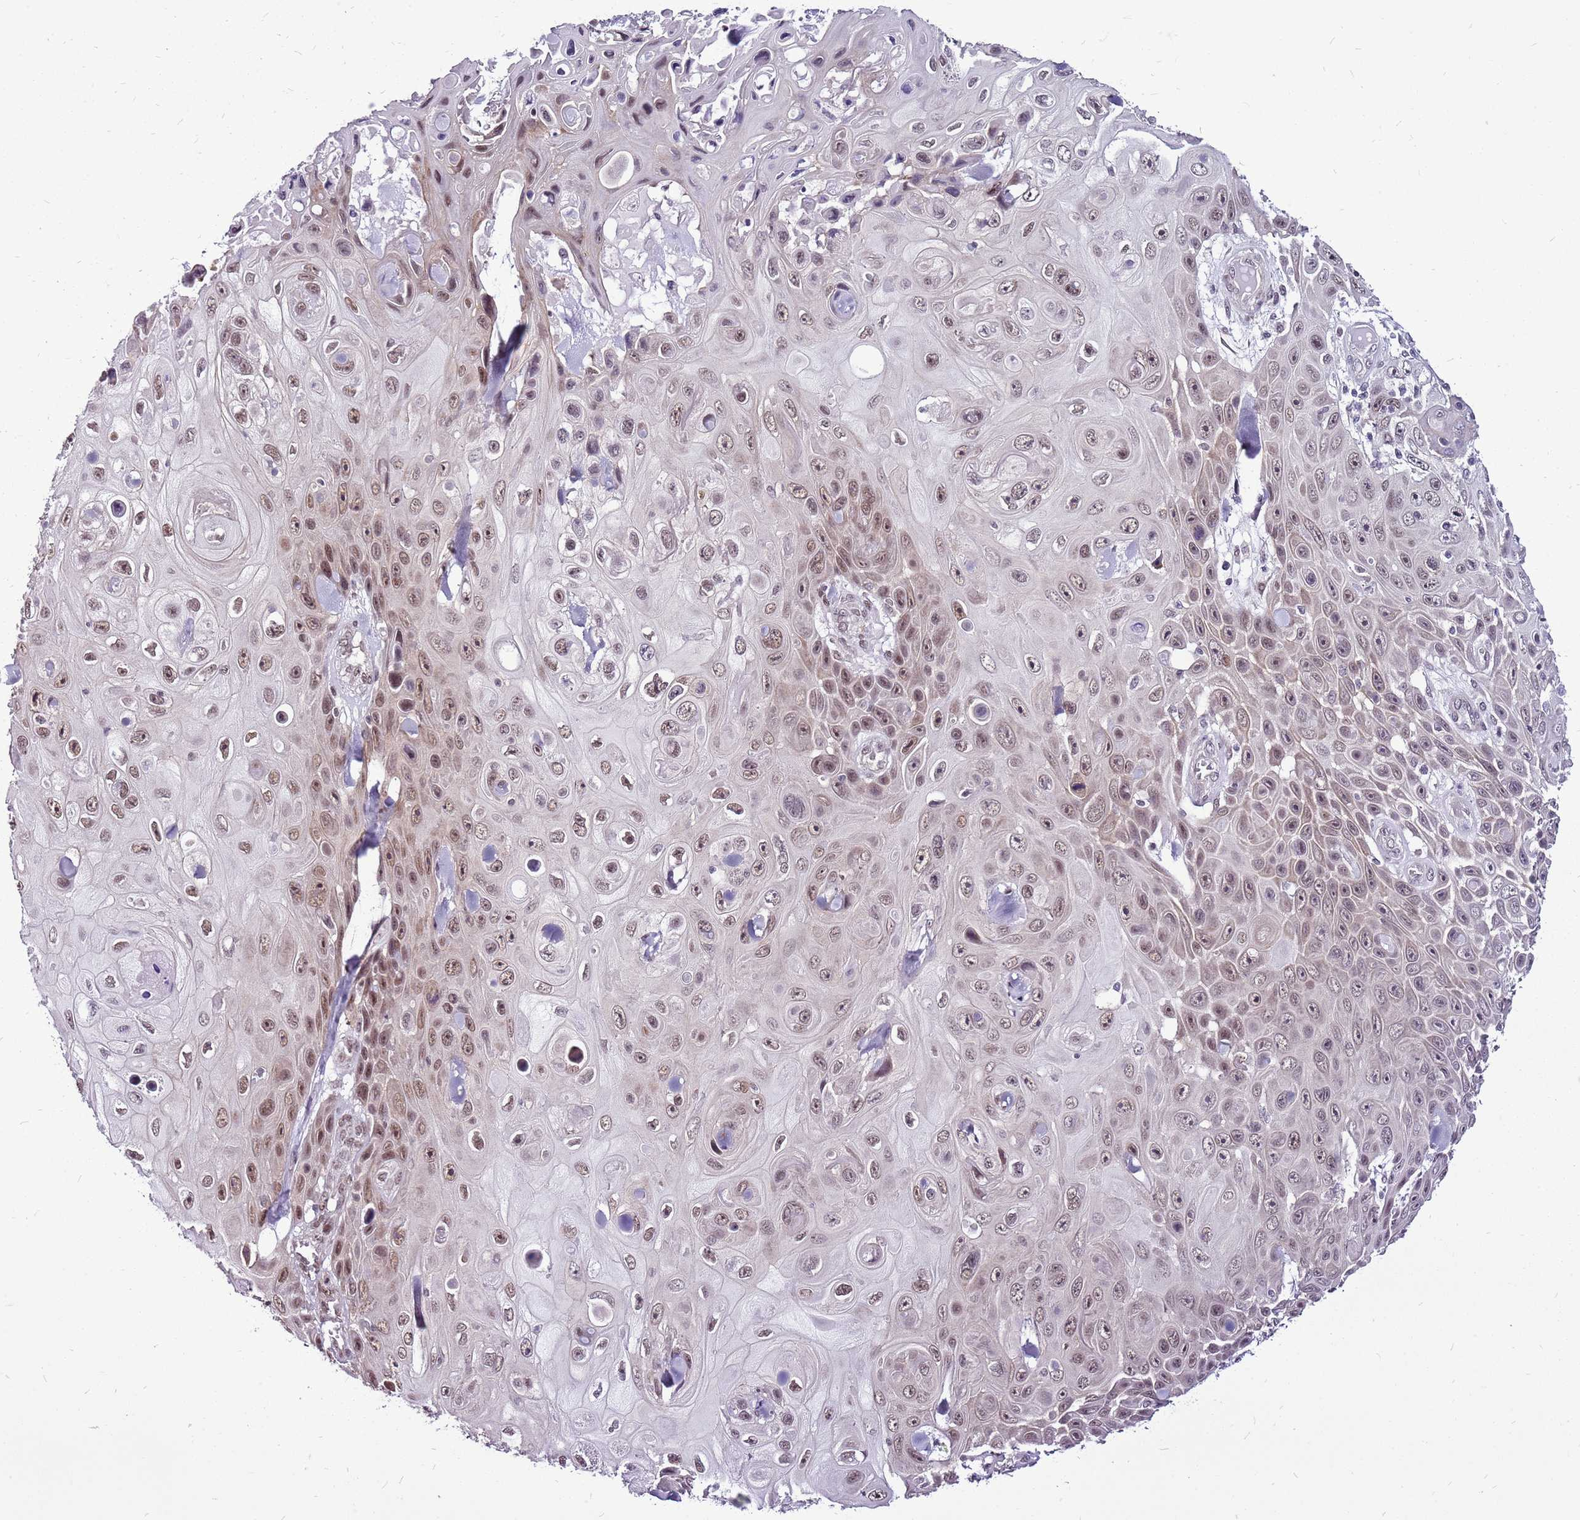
{"staining": {"intensity": "moderate", "quantity": ">75%", "location": "nuclear"}, "tissue": "skin cancer", "cell_type": "Tumor cells", "image_type": "cancer", "snomed": [{"axis": "morphology", "description": "Squamous cell carcinoma, NOS"}, {"axis": "topography", "description": "Skin"}], "caption": "Human skin cancer stained for a protein (brown) displays moderate nuclear positive staining in about >75% of tumor cells.", "gene": "CCDC166", "patient": {"sex": "male", "age": 82}}